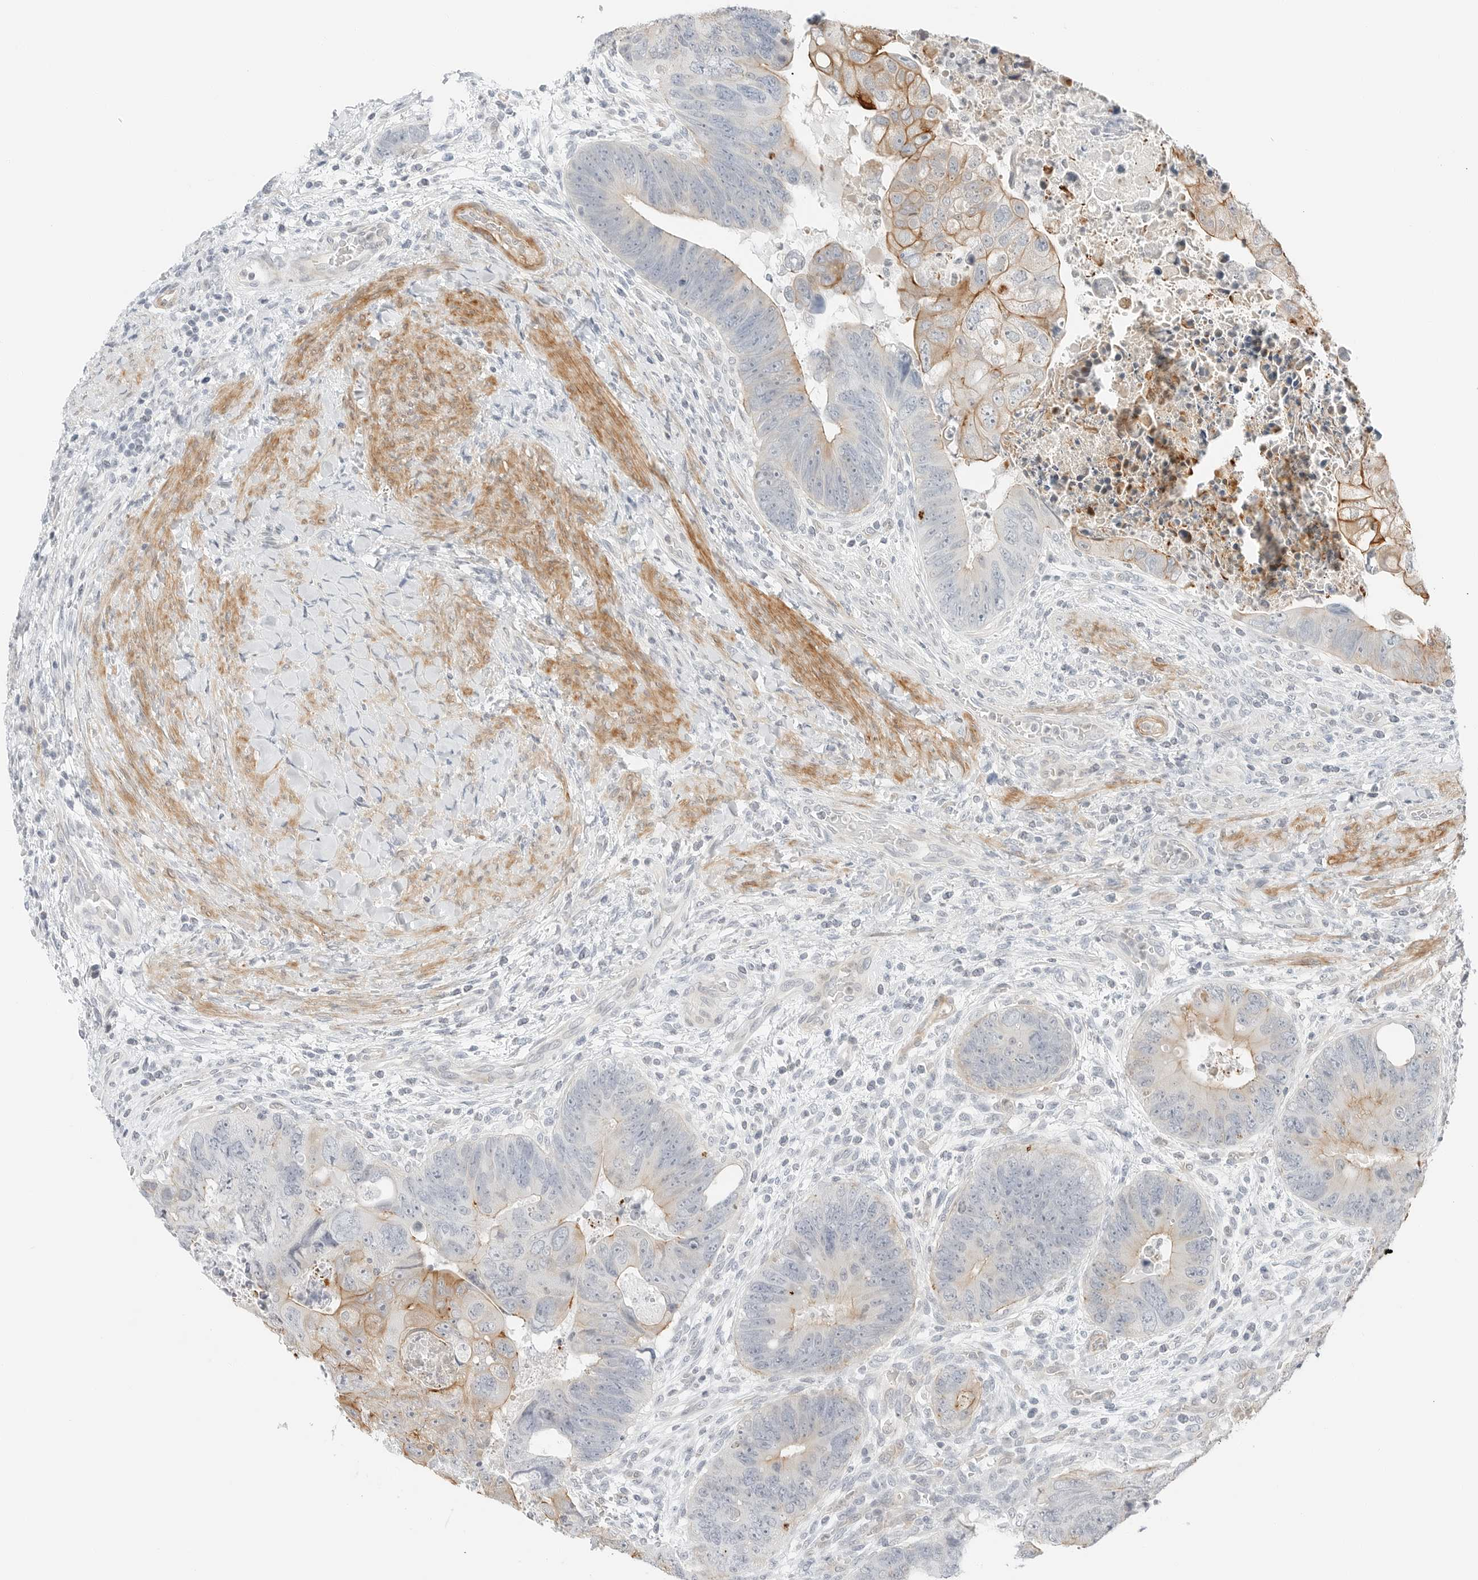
{"staining": {"intensity": "moderate", "quantity": "25%-75%", "location": "cytoplasmic/membranous"}, "tissue": "colorectal cancer", "cell_type": "Tumor cells", "image_type": "cancer", "snomed": [{"axis": "morphology", "description": "Adenocarcinoma, NOS"}, {"axis": "topography", "description": "Rectum"}], "caption": "Brown immunohistochemical staining in human colorectal cancer (adenocarcinoma) reveals moderate cytoplasmic/membranous staining in about 25%-75% of tumor cells.", "gene": "IQCC", "patient": {"sex": "male", "age": 59}}